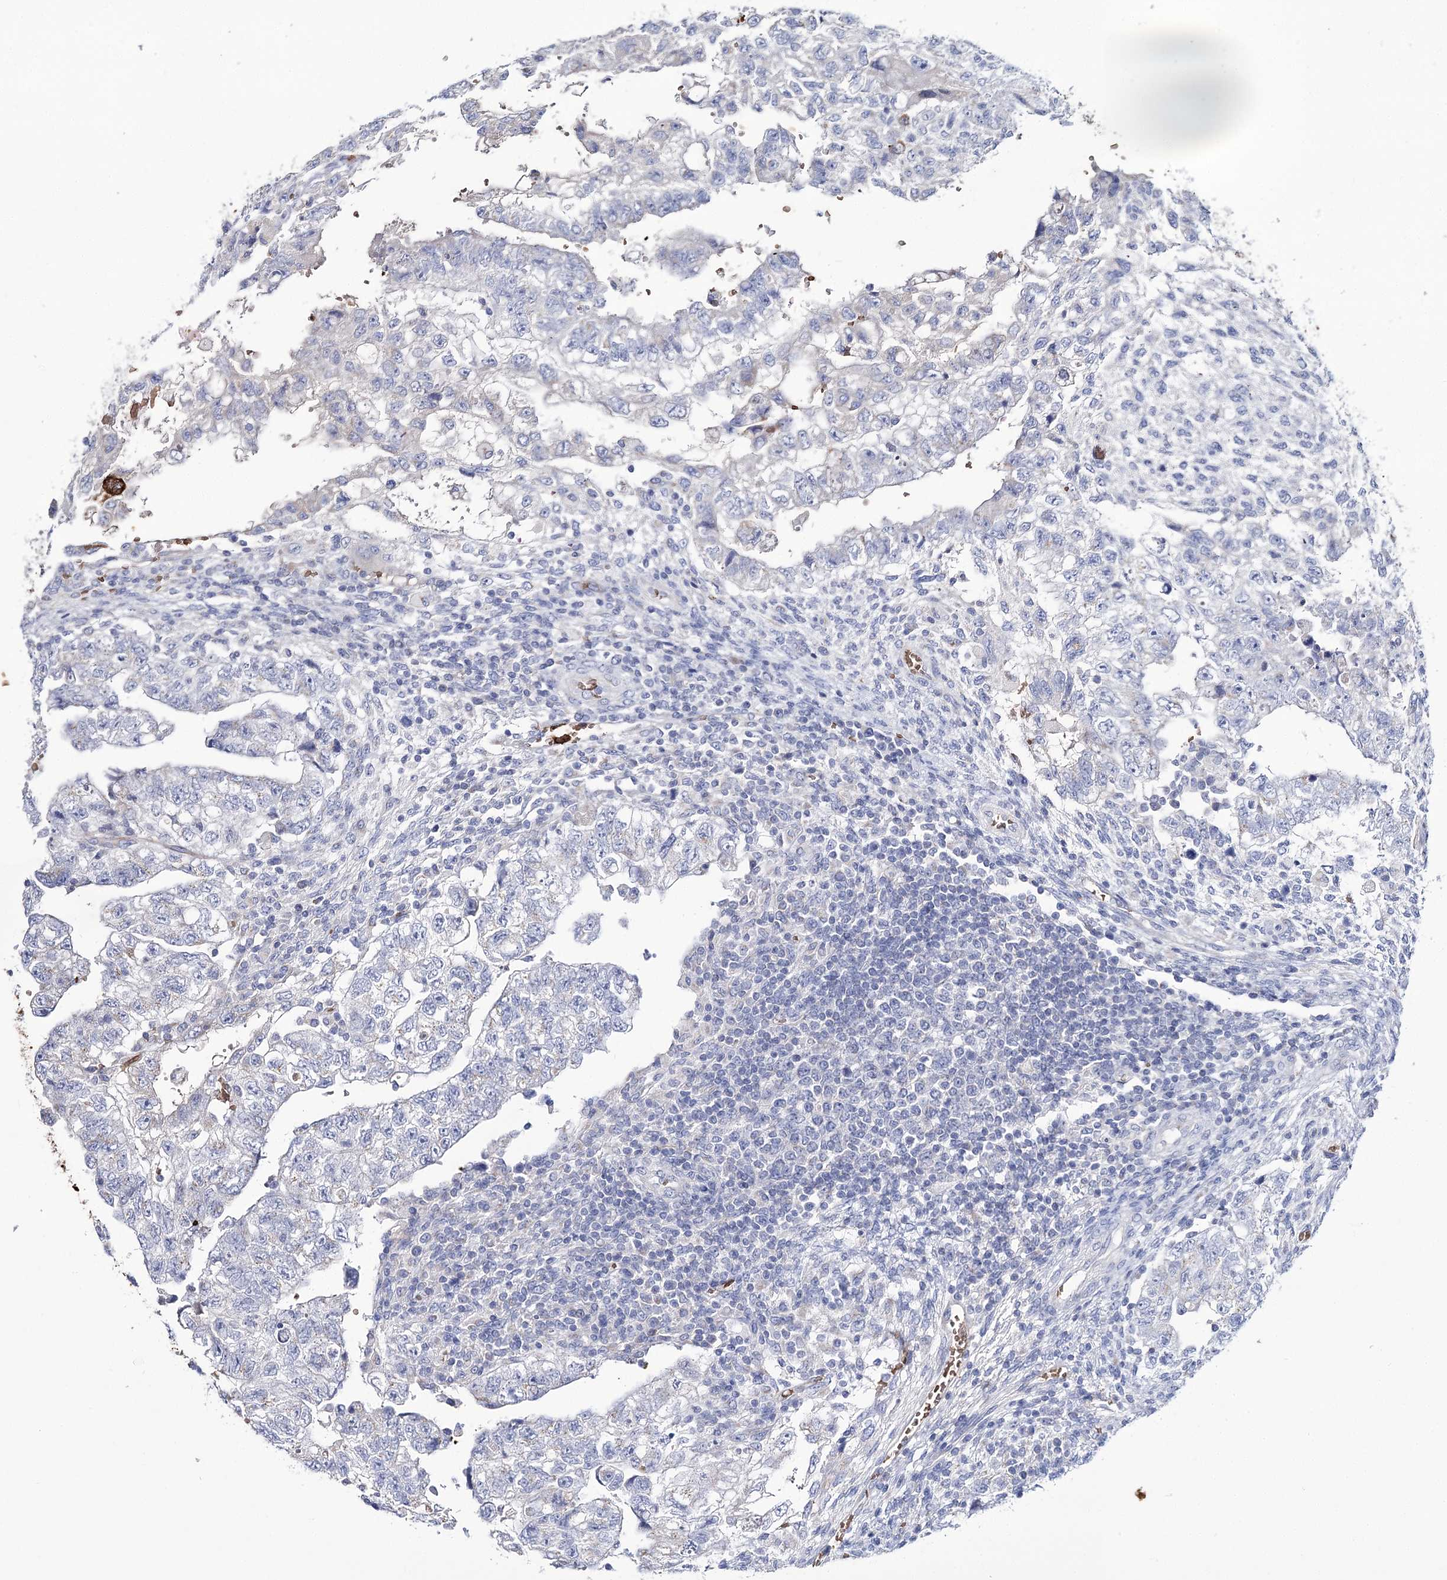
{"staining": {"intensity": "negative", "quantity": "none", "location": "none"}, "tissue": "testis cancer", "cell_type": "Tumor cells", "image_type": "cancer", "snomed": [{"axis": "morphology", "description": "Carcinoma, Embryonal, NOS"}, {"axis": "topography", "description": "Testis"}], "caption": "An immunohistochemistry (IHC) image of testis cancer is shown. There is no staining in tumor cells of testis cancer.", "gene": "GBF1", "patient": {"sex": "male", "age": 36}}